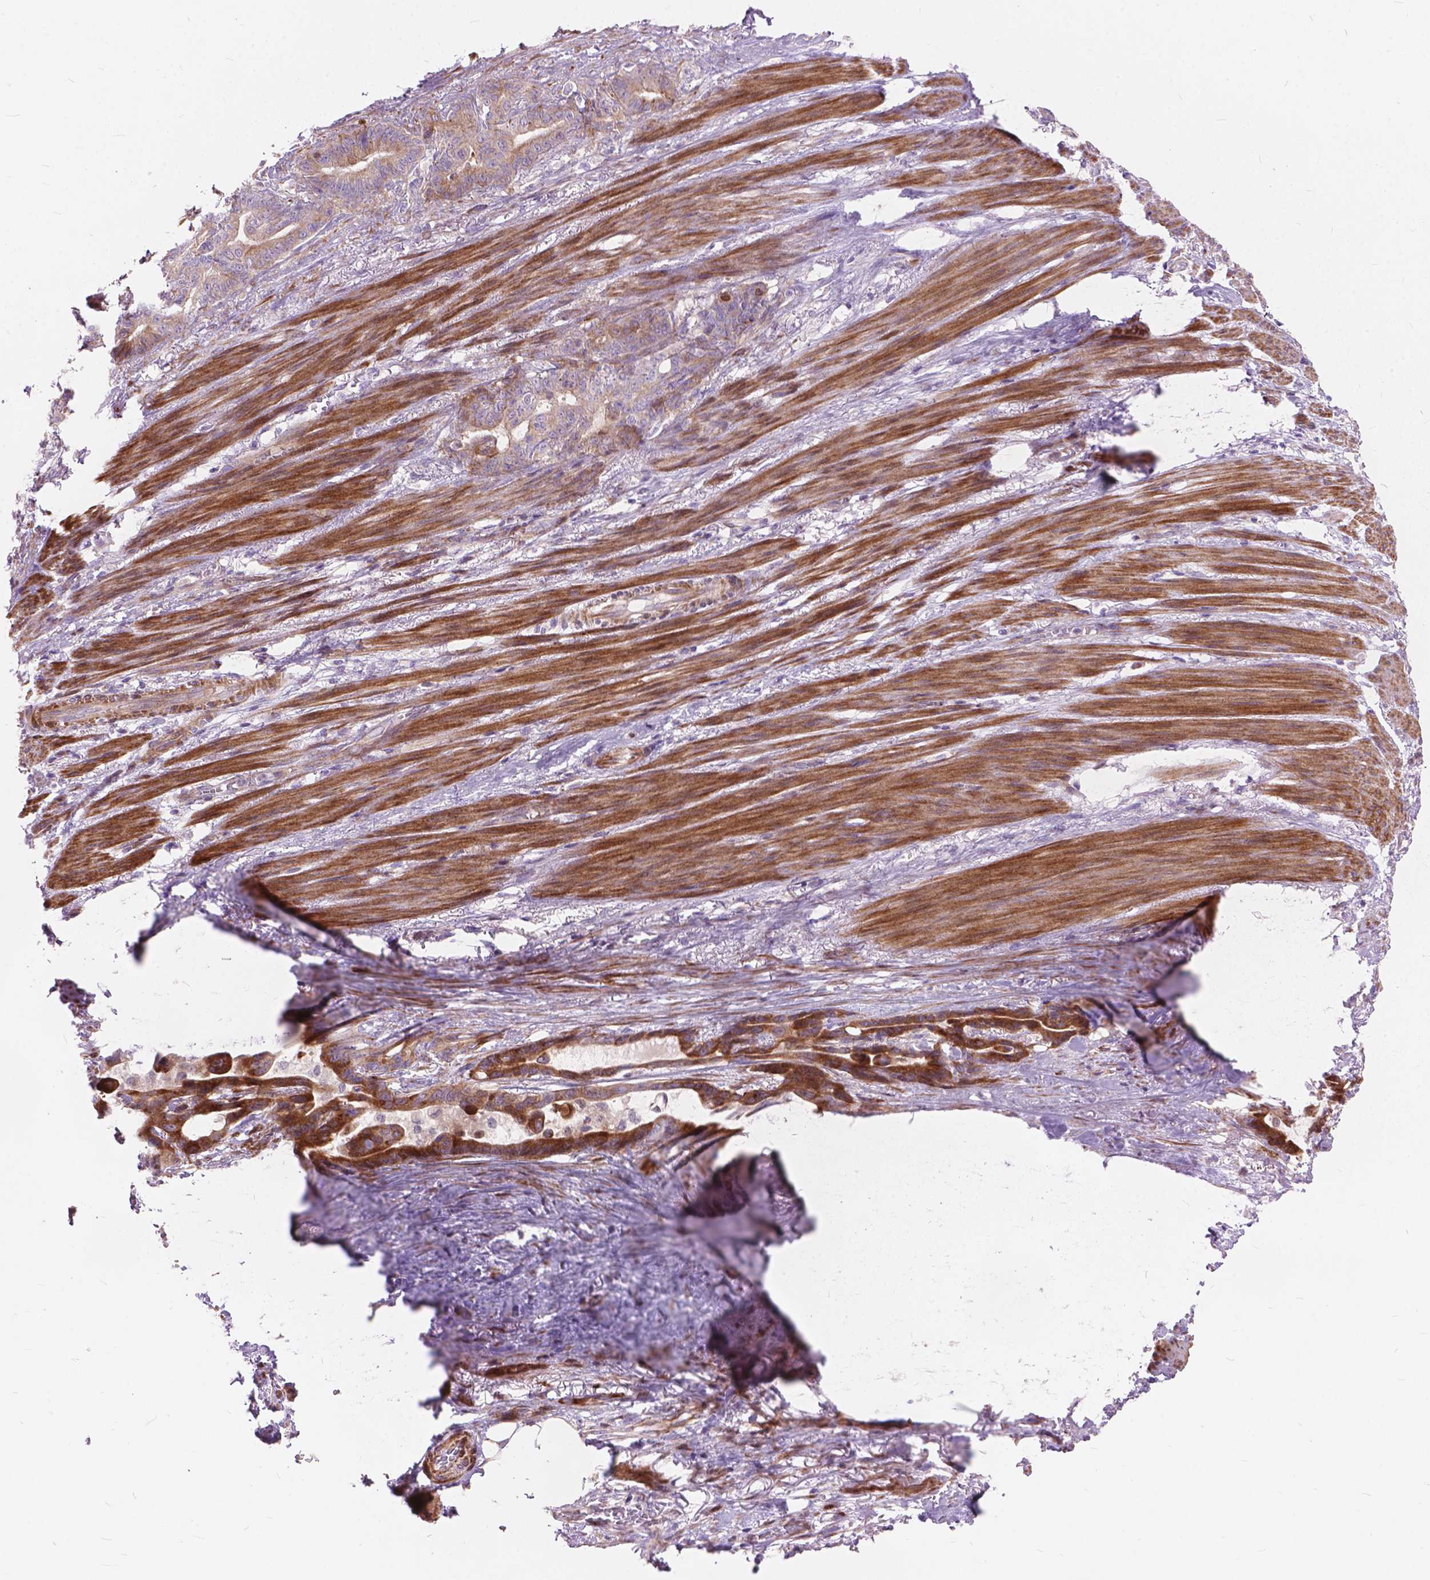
{"staining": {"intensity": "moderate", "quantity": ">75%", "location": "cytoplasmic/membranous"}, "tissue": "stomach cancer", "cell_type": "Tumor cells", "image_type": "cancer", "snomed": [{"axis": "morphology", "description": "Normal tissue, NOS"}, {"axis": "morphology", "description": "Adenocarcinoma, NOS"}, {"axis": "topography", "description": "Esophagus"}, {"axis": "topography", "description": "Stomach, upper"}], "caption": "The photomicrograph displays staining of adenocarcinoma (stomach), revealing moderate cytoplasmic/membranous protein positivity (brown color) within tumor cells.", "gene": "MORN1", "patient": {"sex": "male", "age": 62}}